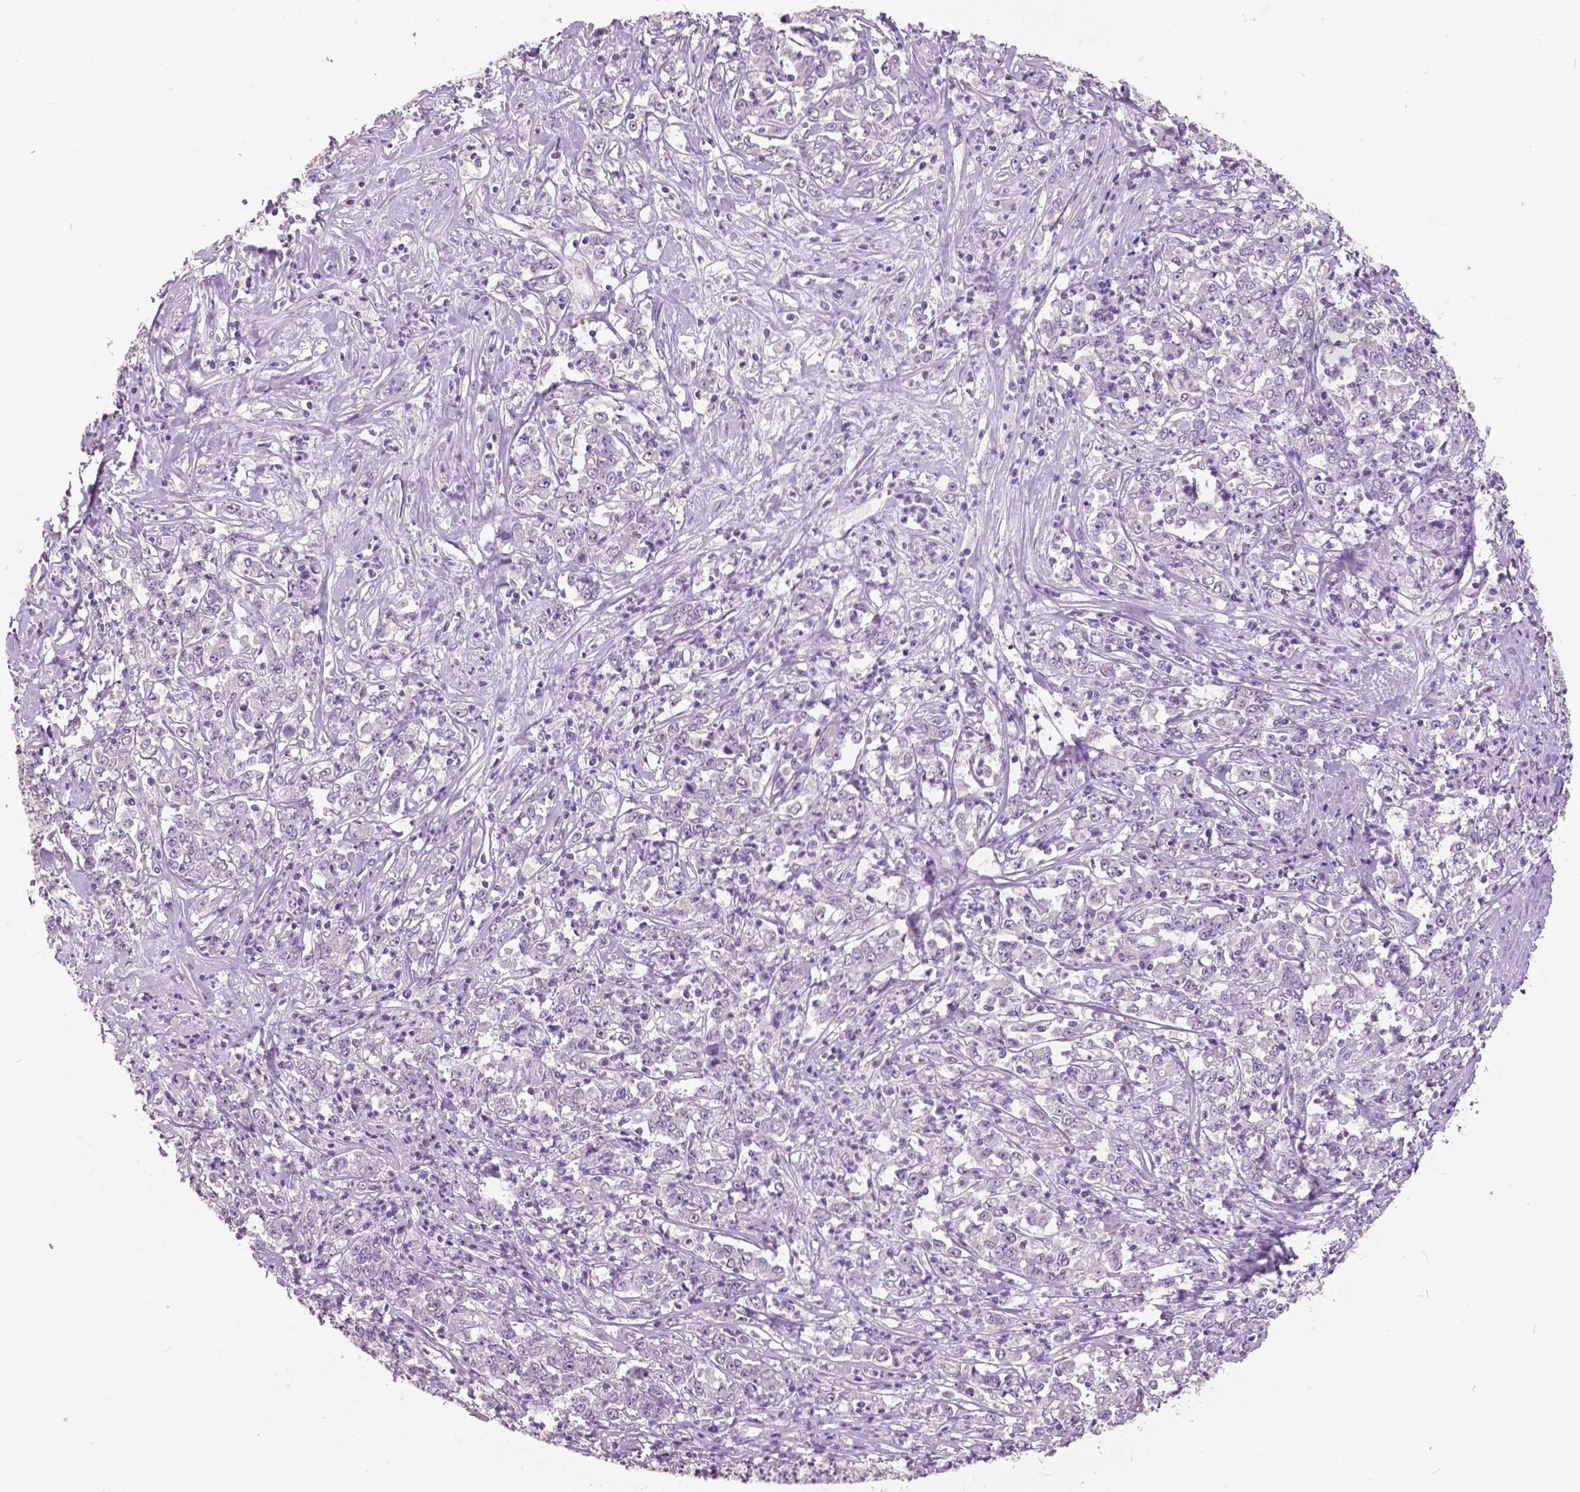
{"staining": {"intensity": "negative", "quantity": "none", "location": "none"}, "tissue": "stomach cancer", "cell_type": "Tumor cells", "image_type": "cancer", "snomed": [{"axis": "morphology", "description": "Adenocarcinoma, NOS"}, {"axis": "topography", "description": "Stomach, lower"}], "caption": "A high-resolution histopathology image shows immunohistochemistry staining of stomach cancer (adenocarcinoma), which exhibits no significant expression in tumor cells.", "gene": "GRIN2A", "patient": {"sex": "female", "age": 71}}